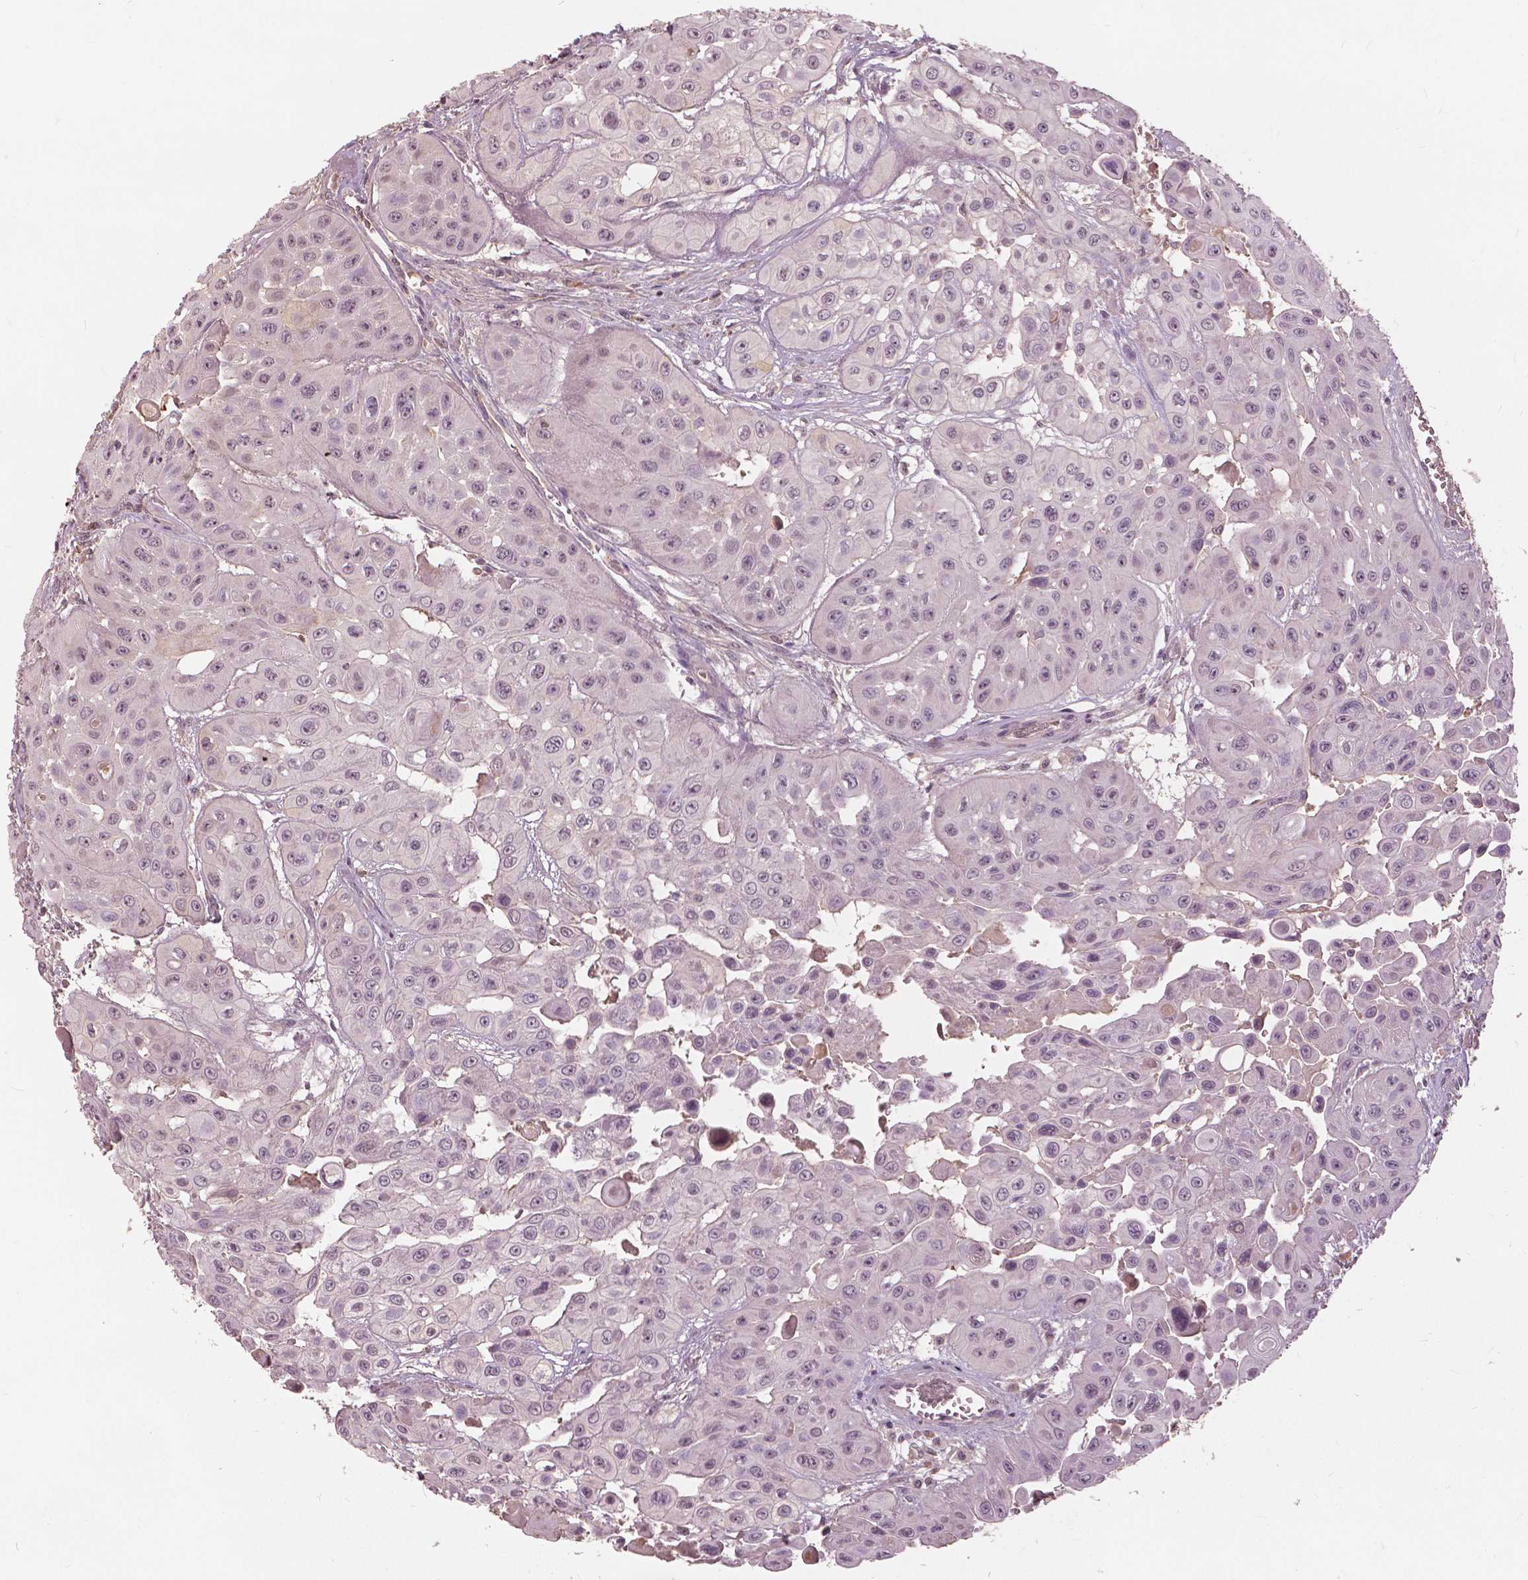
{"staining": {"intensity": "weak", "quantity": "25%-75%", "location": "nuclear"}, "tissue": "head and neck cancer", "cell_type": "Tumor cells", "image_type": "cancer", "snomed": [{"axis": "morphology", "description": "Adenocarcinoma, NOS"}, {"axis": "topography", "description": "Head-Neck"}], "caption": "A brown stain highlights weak nuclear staining of a protein in human adenocarcinoma (head and neck) tumor cells. (Brightfield microscopy of DAB IHC at high magnification).", "gene": "ANGPTL4", "patient": {"sex": "male", "age": 73}}